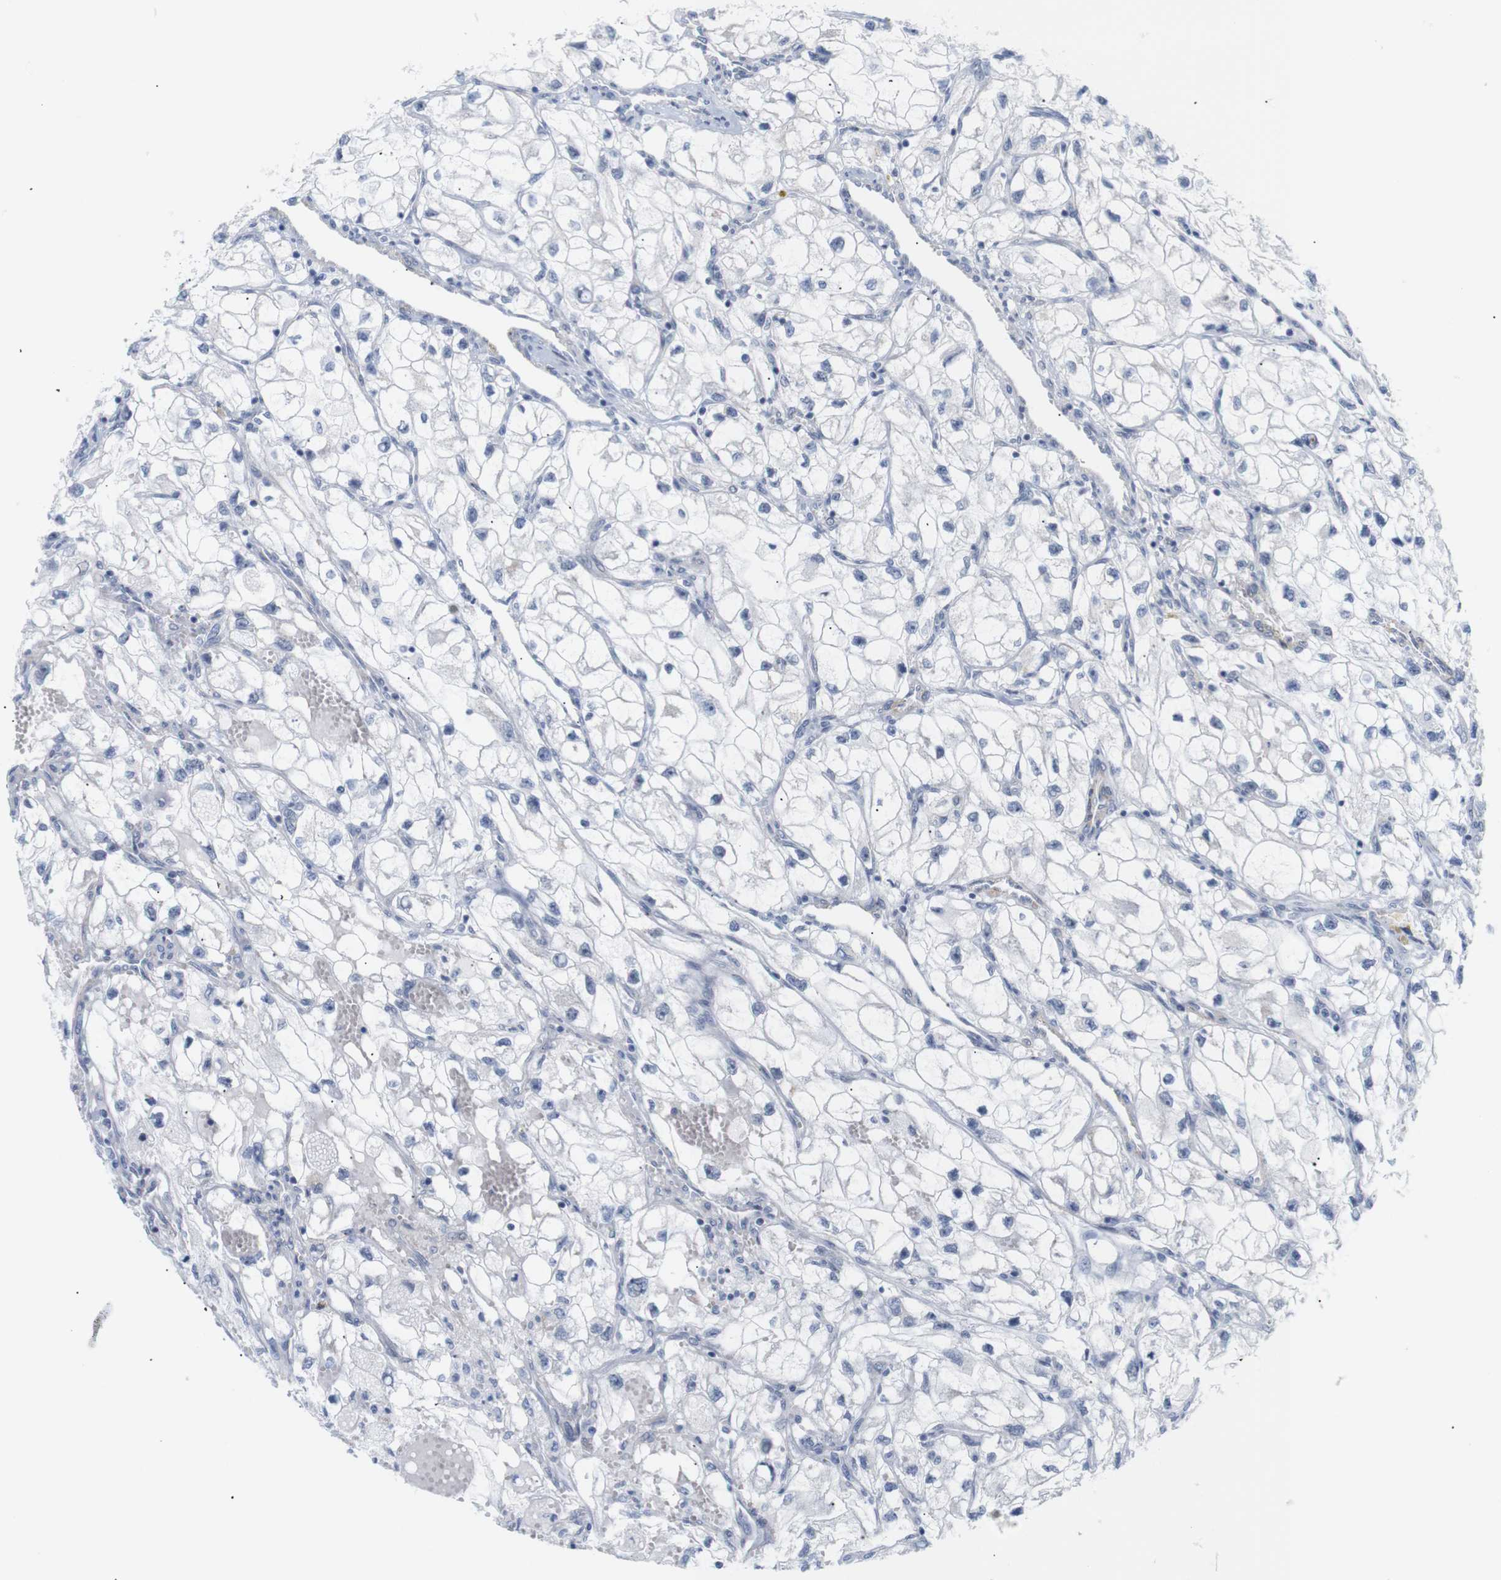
{"staining": {"intensity": "negative", "quantity": "none", "location": "none"}, "tissue": "renal cancer", "cell_type": "Tumor cells", "image_type": "cancer", "snomed": [{"axis": "morphology", "description": "Adenocarcinoma, NOS"}, {"axis": "topography", "description": "Kidney"}], "caption": "DAB (3,3'-diaminobenzidine) immunohistochemical staining of renal cancer (adenocarcinoma) demonstrates no significant staining in tumor cells.", "gene": "STMN3", "patient": {"sex": "female", "age": 70}}